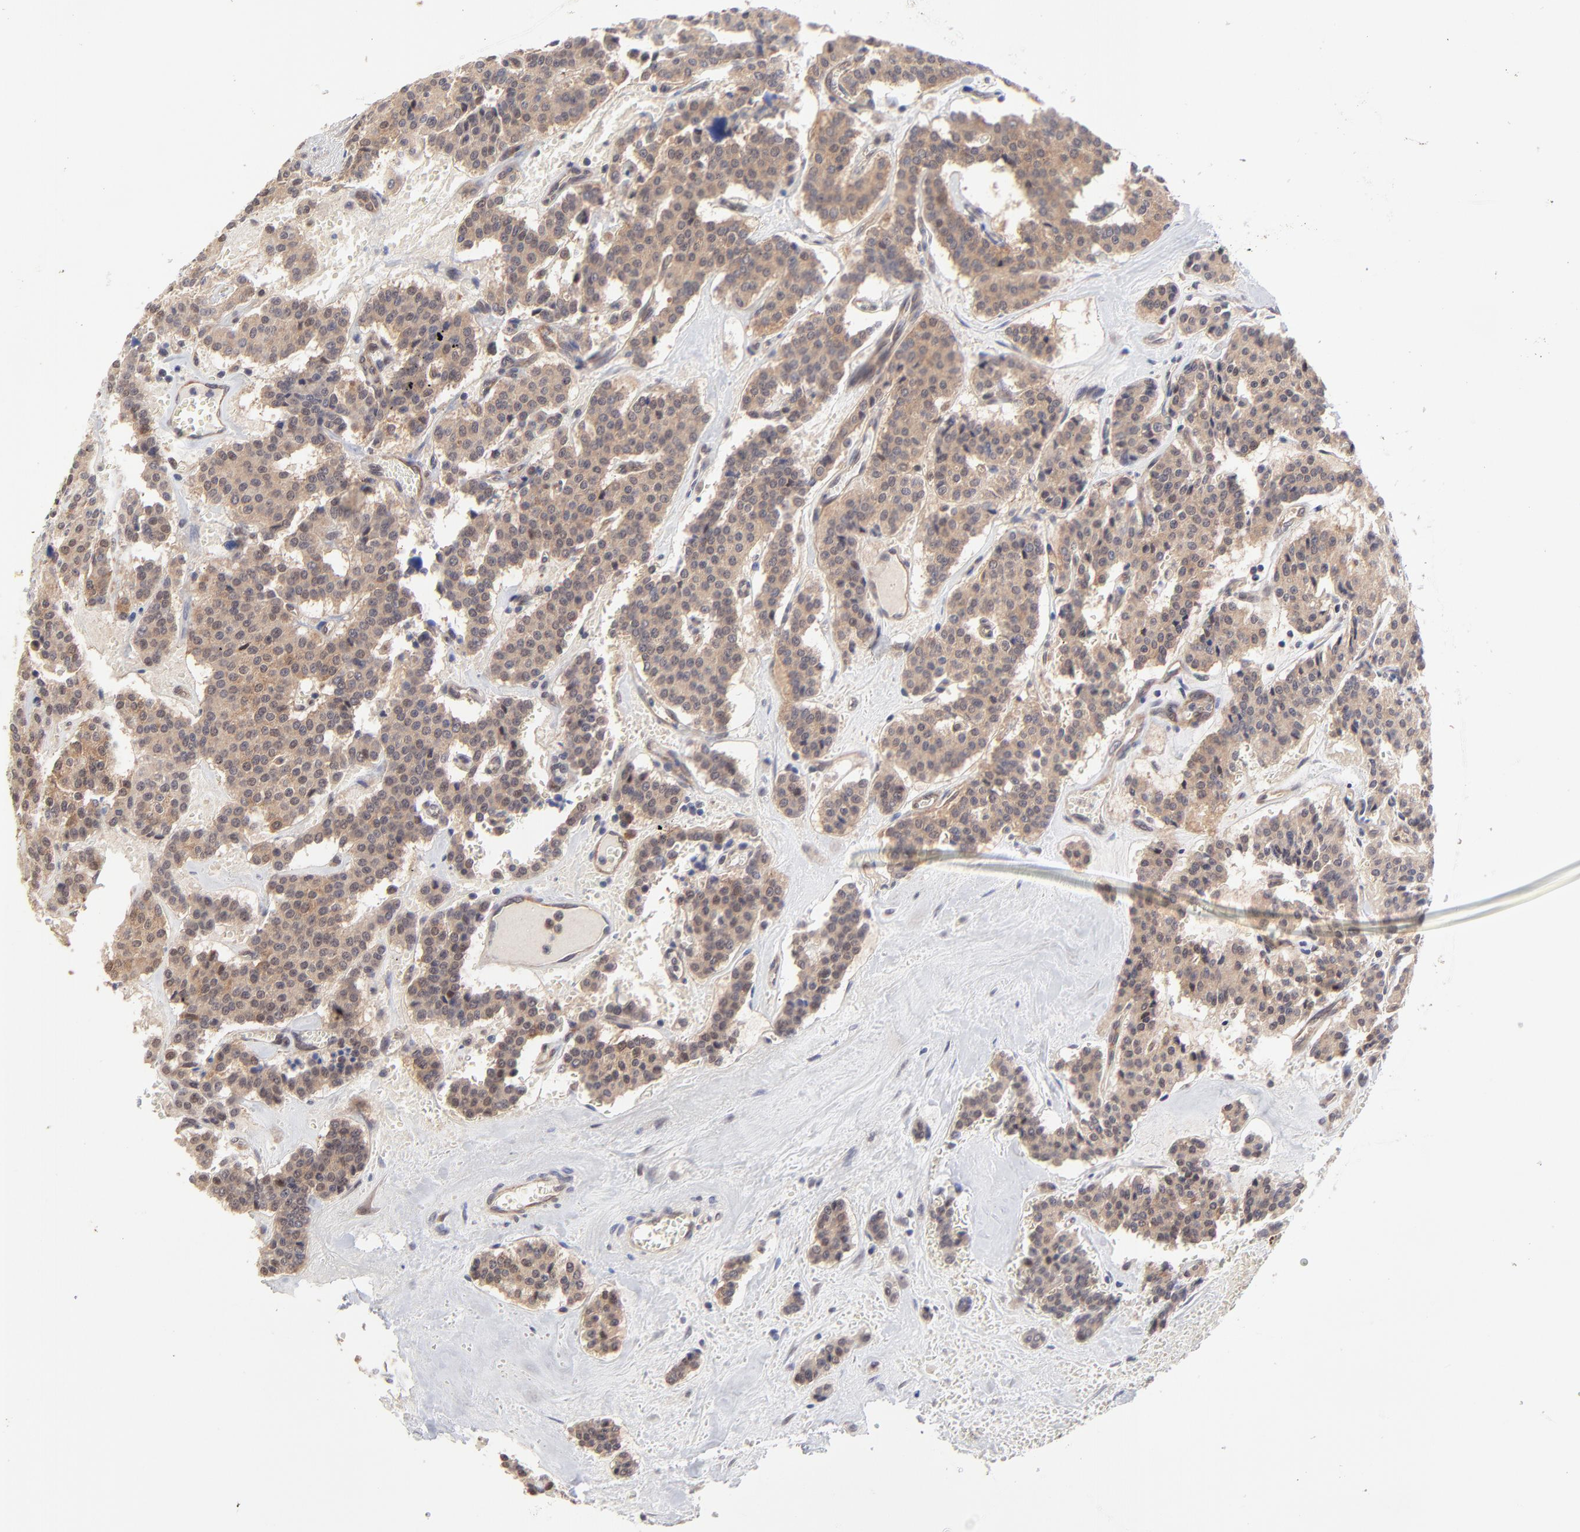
{"staining": {"intensity": "moderate", "quantity": ">75%", "location": "cytoplasmic/membranous"}, "tissue": "carcinoid", "cell_type": "Tumor cells", "image_type": "cancer", "snomed": [{"axis": "morphology", "description": "Carcinoid, malignant, NOS"}, {"axis": "topography", "description": "Bronchus"}], "caption": "Immunohistochemical staining of human carcinoid shows moderate cytoplasmic/membranous protein staining in approximately >75% of tumor cells.", "gene": "GART", "patient": {"sex": "male", "age": 55}}